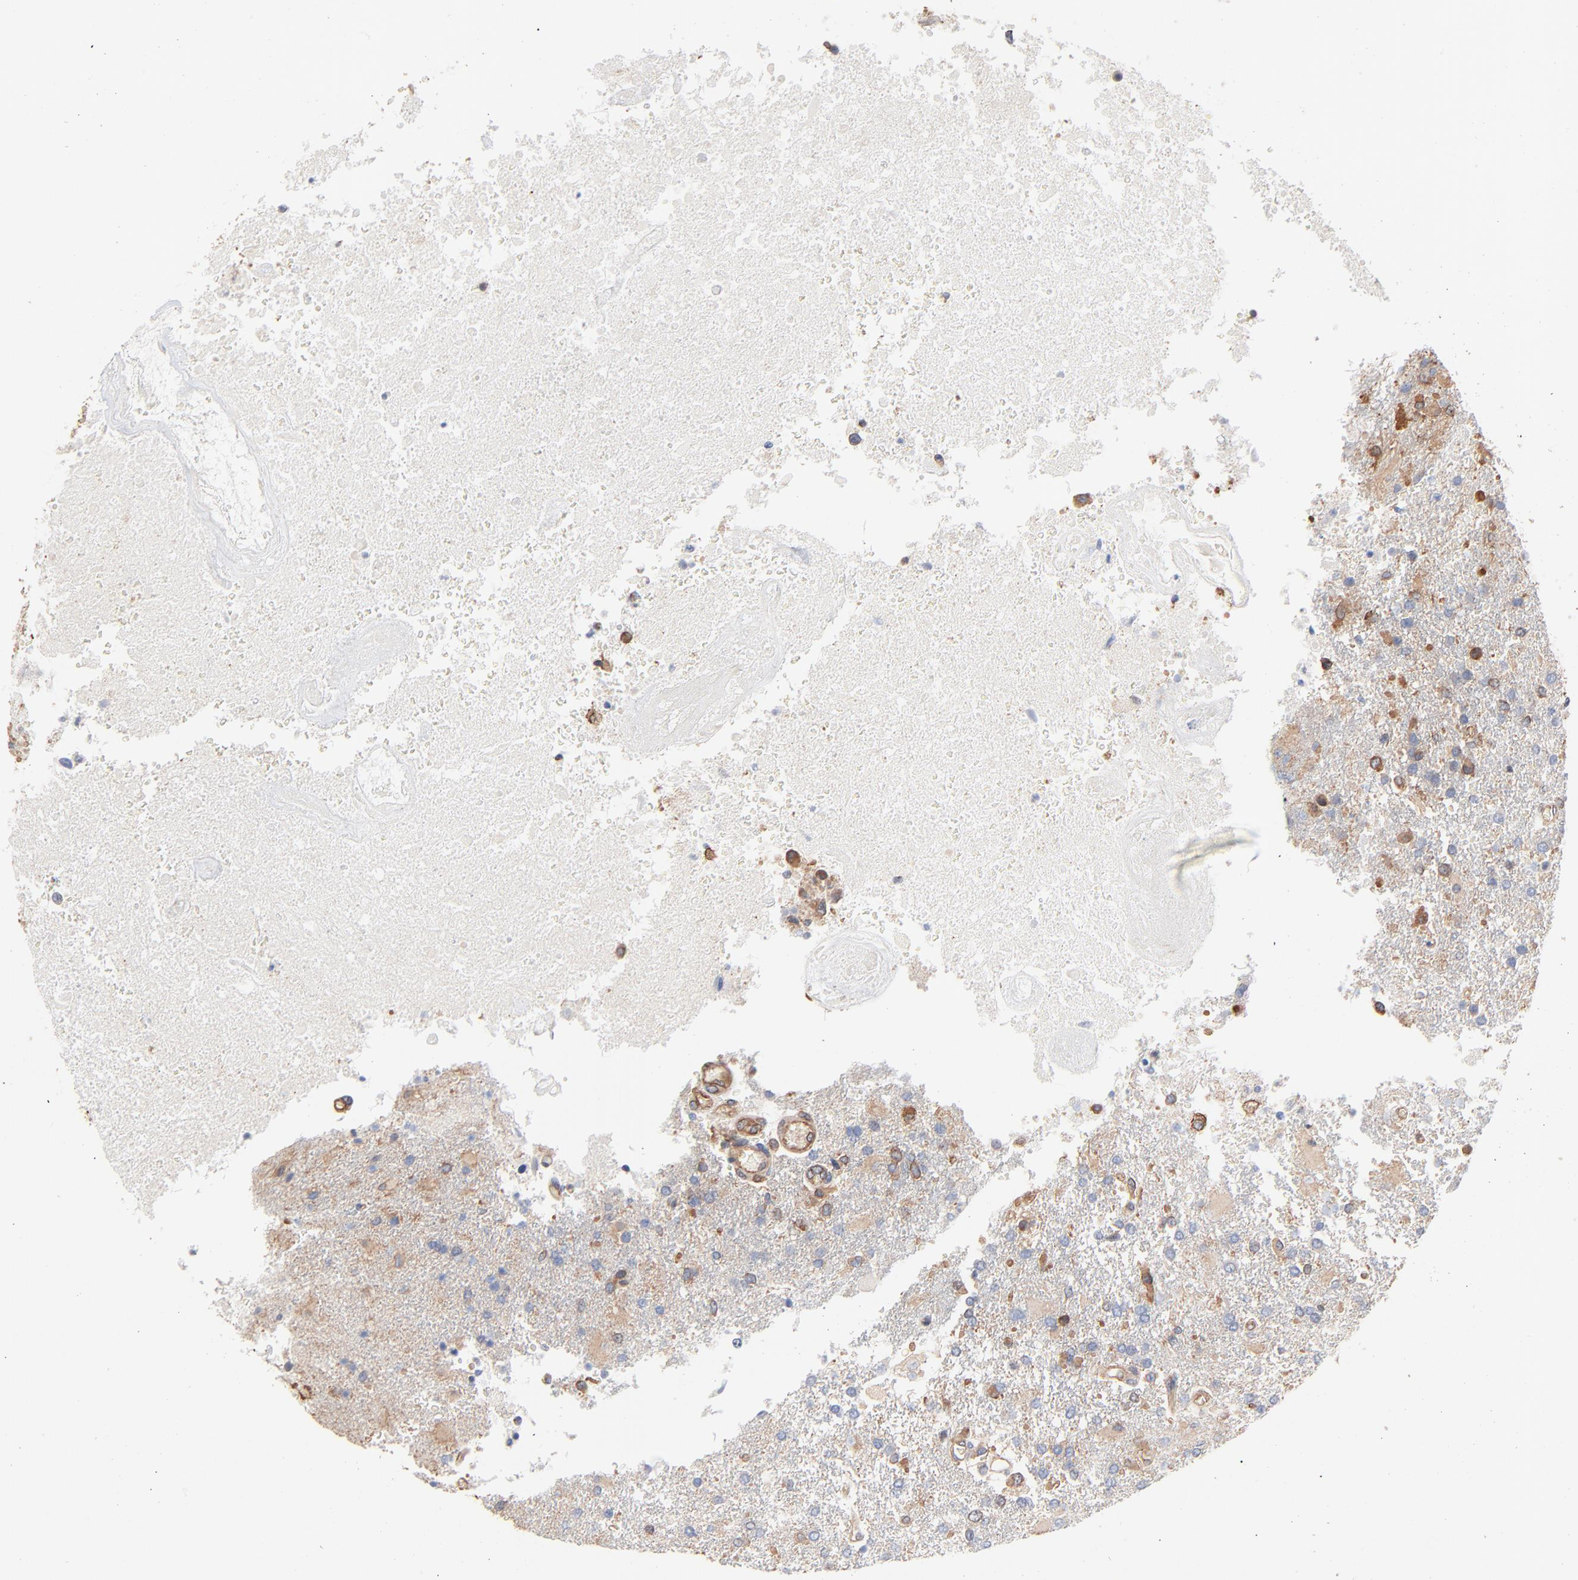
{"staining": {"intensity": "weak", "quantity": "25%-75%", "location": "cytoplasmic/membranous"}, "tissue": "glioma", "cell_type": "Tumor cells", "image_type": "cancer", "snomed": [{"axis": "morphology", "description": "Glioma, malignant, High grade"}, {"axis": "topography", "description": "Cerebral cortex"}], "caption": "Protein analysis of glioma tissue shows weak cytoplasmic/membranous positivity in about 25%-75% of tumor cells.", "gene": "ABCD4", "patient": {"sex": "male", "age": 79}}